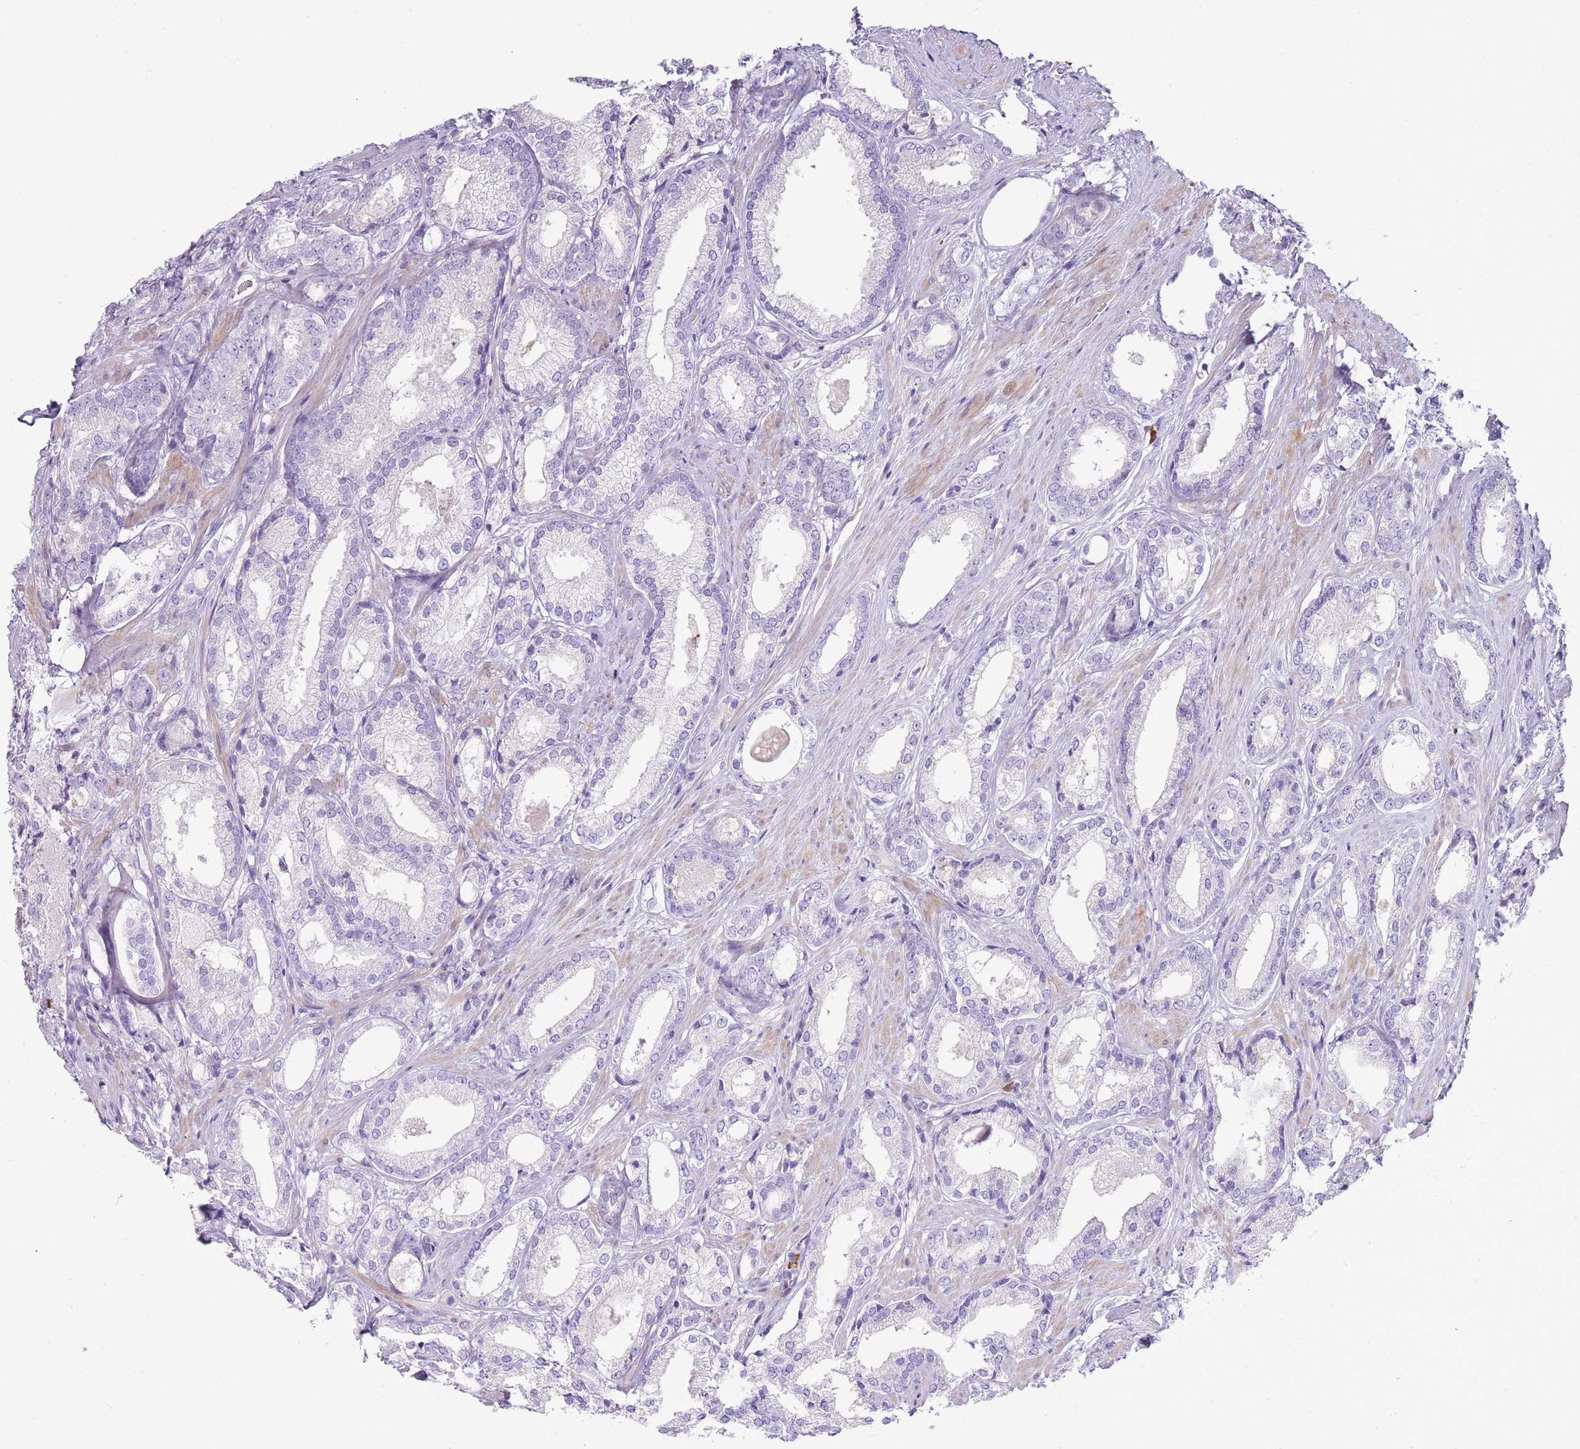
{"staining": {"intensity": "negative", "quantity": "none", "location": "none"}, "tissue": "prostate cancer", "cell_type": "Tumor cells", "image_type": "cancer", "snomed": [{"axis": "morphology", "description": "Adenocarcinoma, Low grade"}, {"axis": "topography", "description": "Prostate"}], "caption": "Human low-grade adenocarcinoma (prostate) stained for a protein using immunohistochemistry demonstrates no positivity in tumor cells.", "gene": "CD177", "patient": {"sex": "male", "age": 68}}